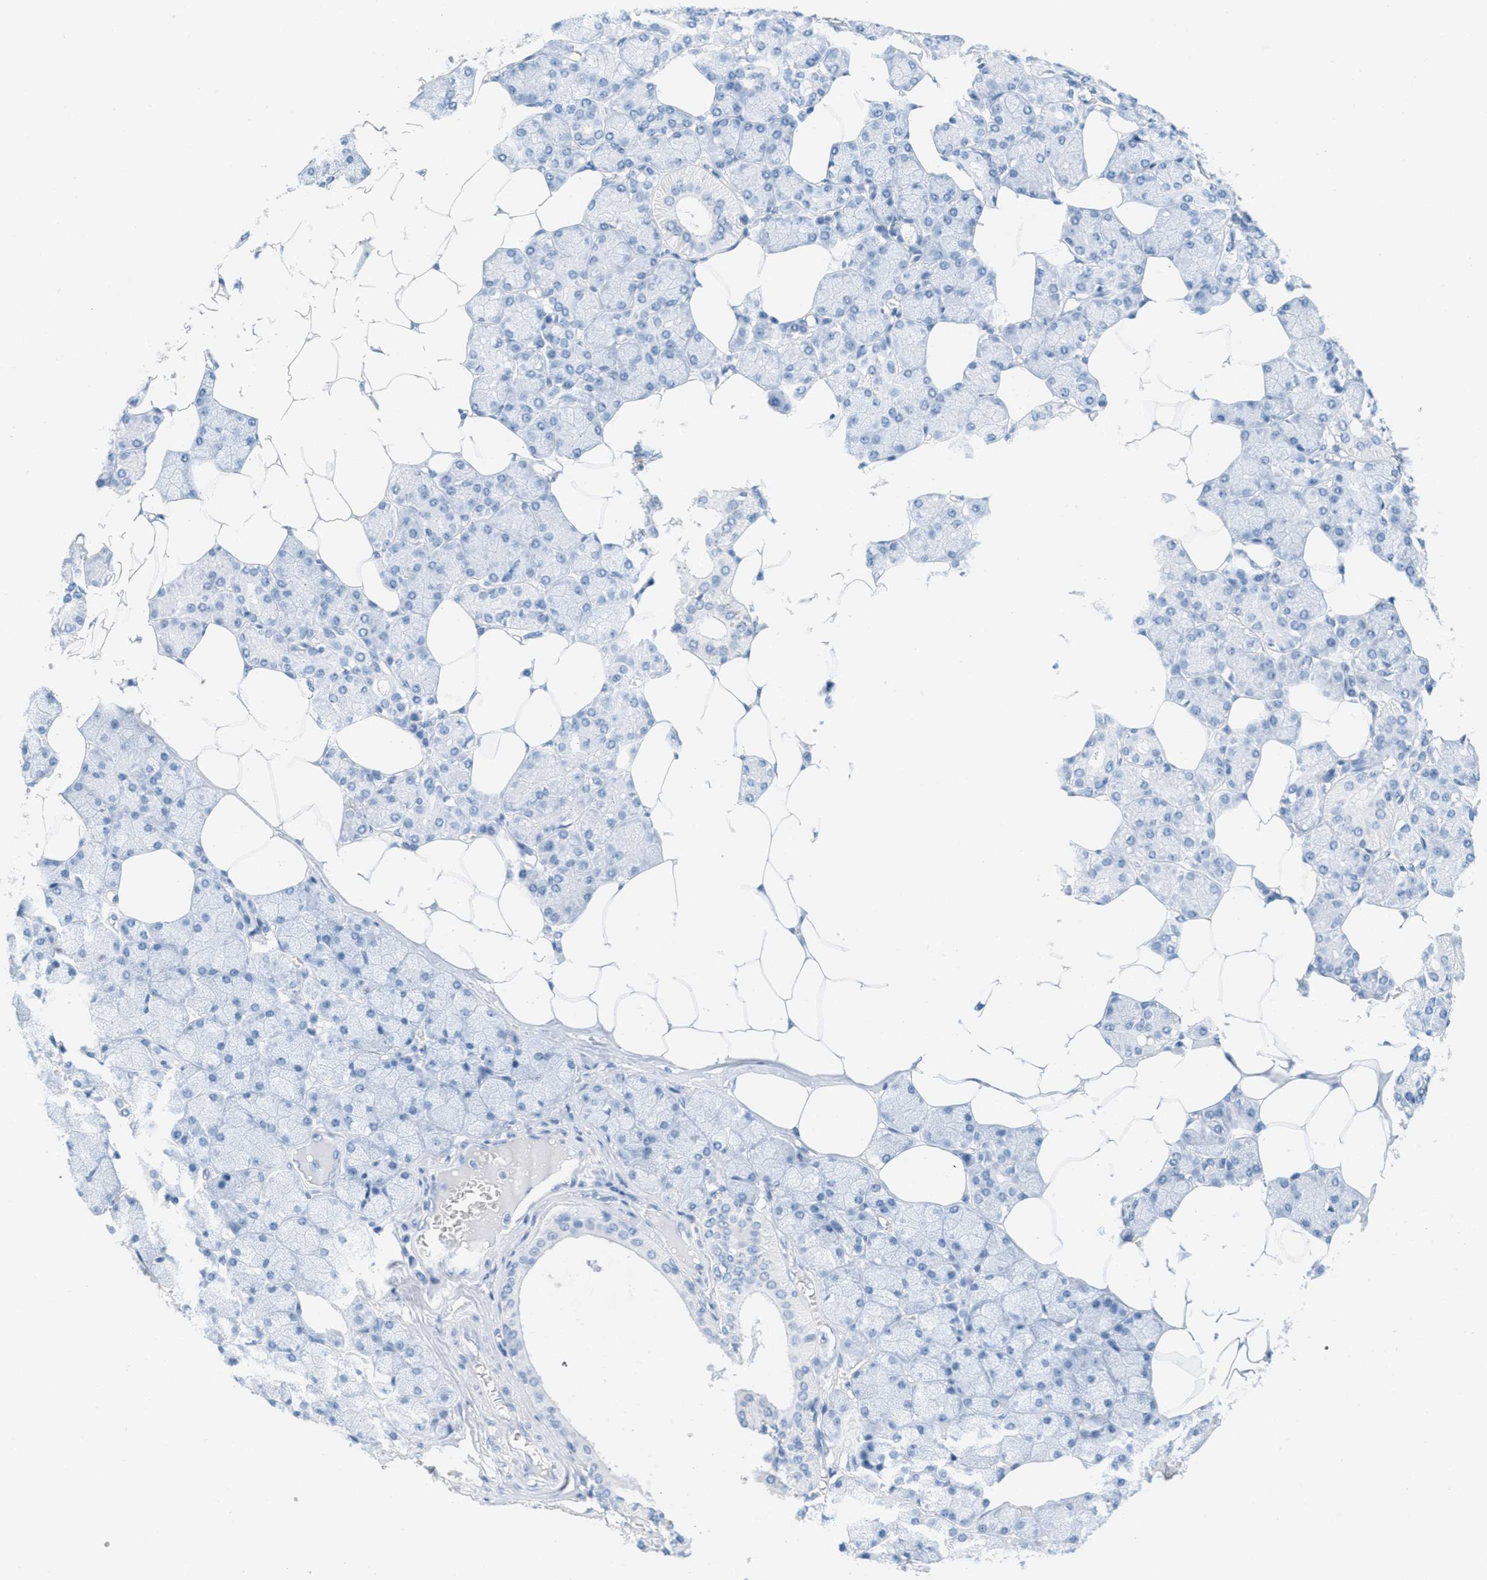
{"staining": {"intensity": "negative", "quantity": "none", "location": "none"}, "tissue": "salivary gland", "cell_type": "Glandular cells", "image_type": "normal", "snomed": [{"axis": "morphology", "description": "Normal tissue, NOS"}, {"axis": "topography", "description": "Salivary gland"}], "caption": "High magnification brightfield microscopy of unremarkable salivary gland stained with DAB (3,3'-diaminobenzidine) (brown) and counterstained with hematoxylin (blue): glandular cells show no significant positivity. (Stains: DAB immunohistochemistry with hematoxylin counter stain, Microscopy: brightfield microscopy at high magnification).", "gene": "GPM6A", "patient": {"sex": "male", "age": 62}}